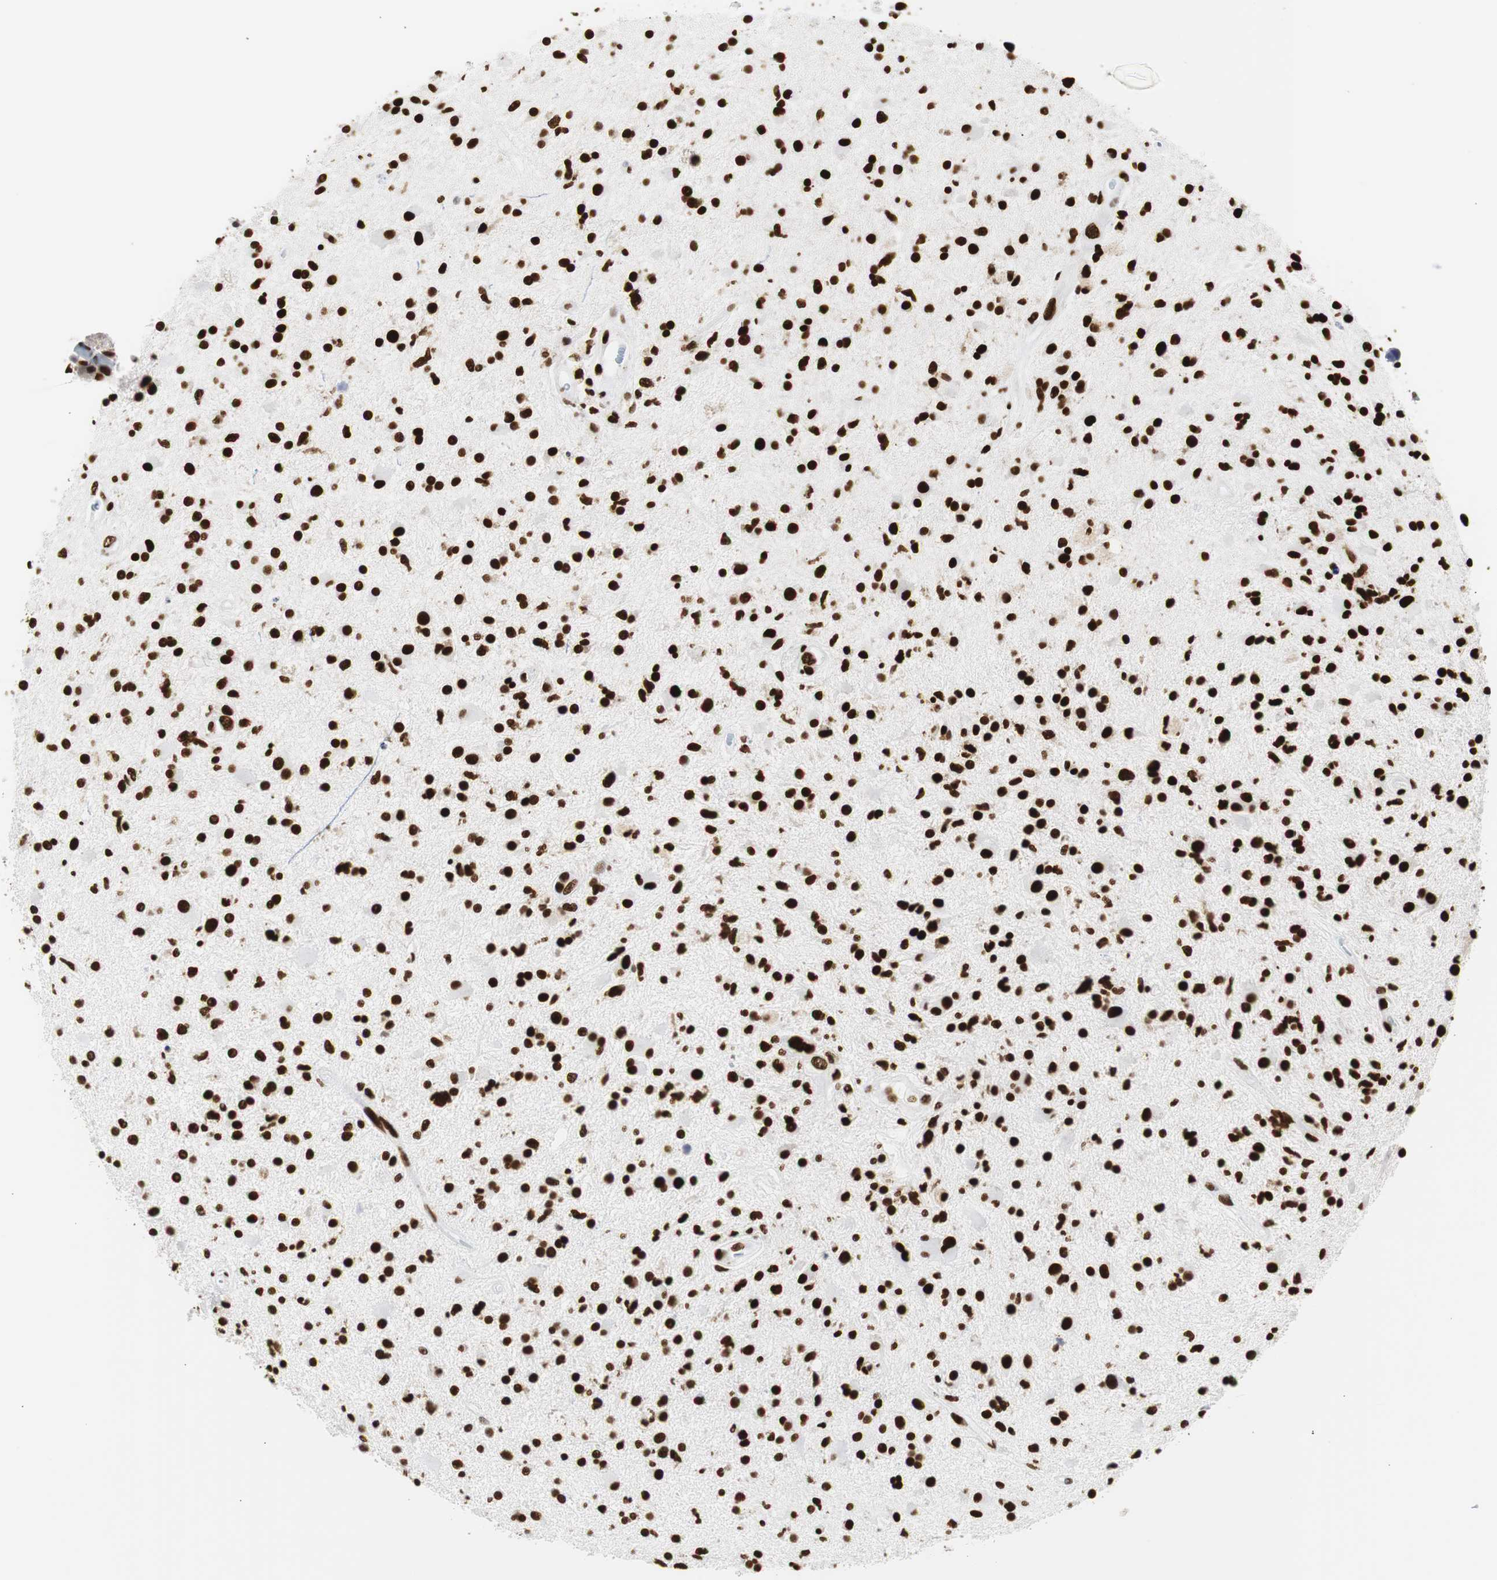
{"staining": {"intensity": "strong", "quantity": ">75%", "location": "nuclear"}, "tissue": "glioma", "cell_type": "Tumor cells", "image_type": "cancer", "snomed": [{"axis": "morphology", "description": "Glioma, malignant, High grade"}, {"axis": "topography", "description": "Brain"}], "caption": "This image shows immunohistochemistry (IHC) staining of human malignant high-grade glioma, with high strong nuclear positivity in about >75% of tumor cells.", "gene": "HNRNPH2", "patient": {"sex": "male", "age": 33}}